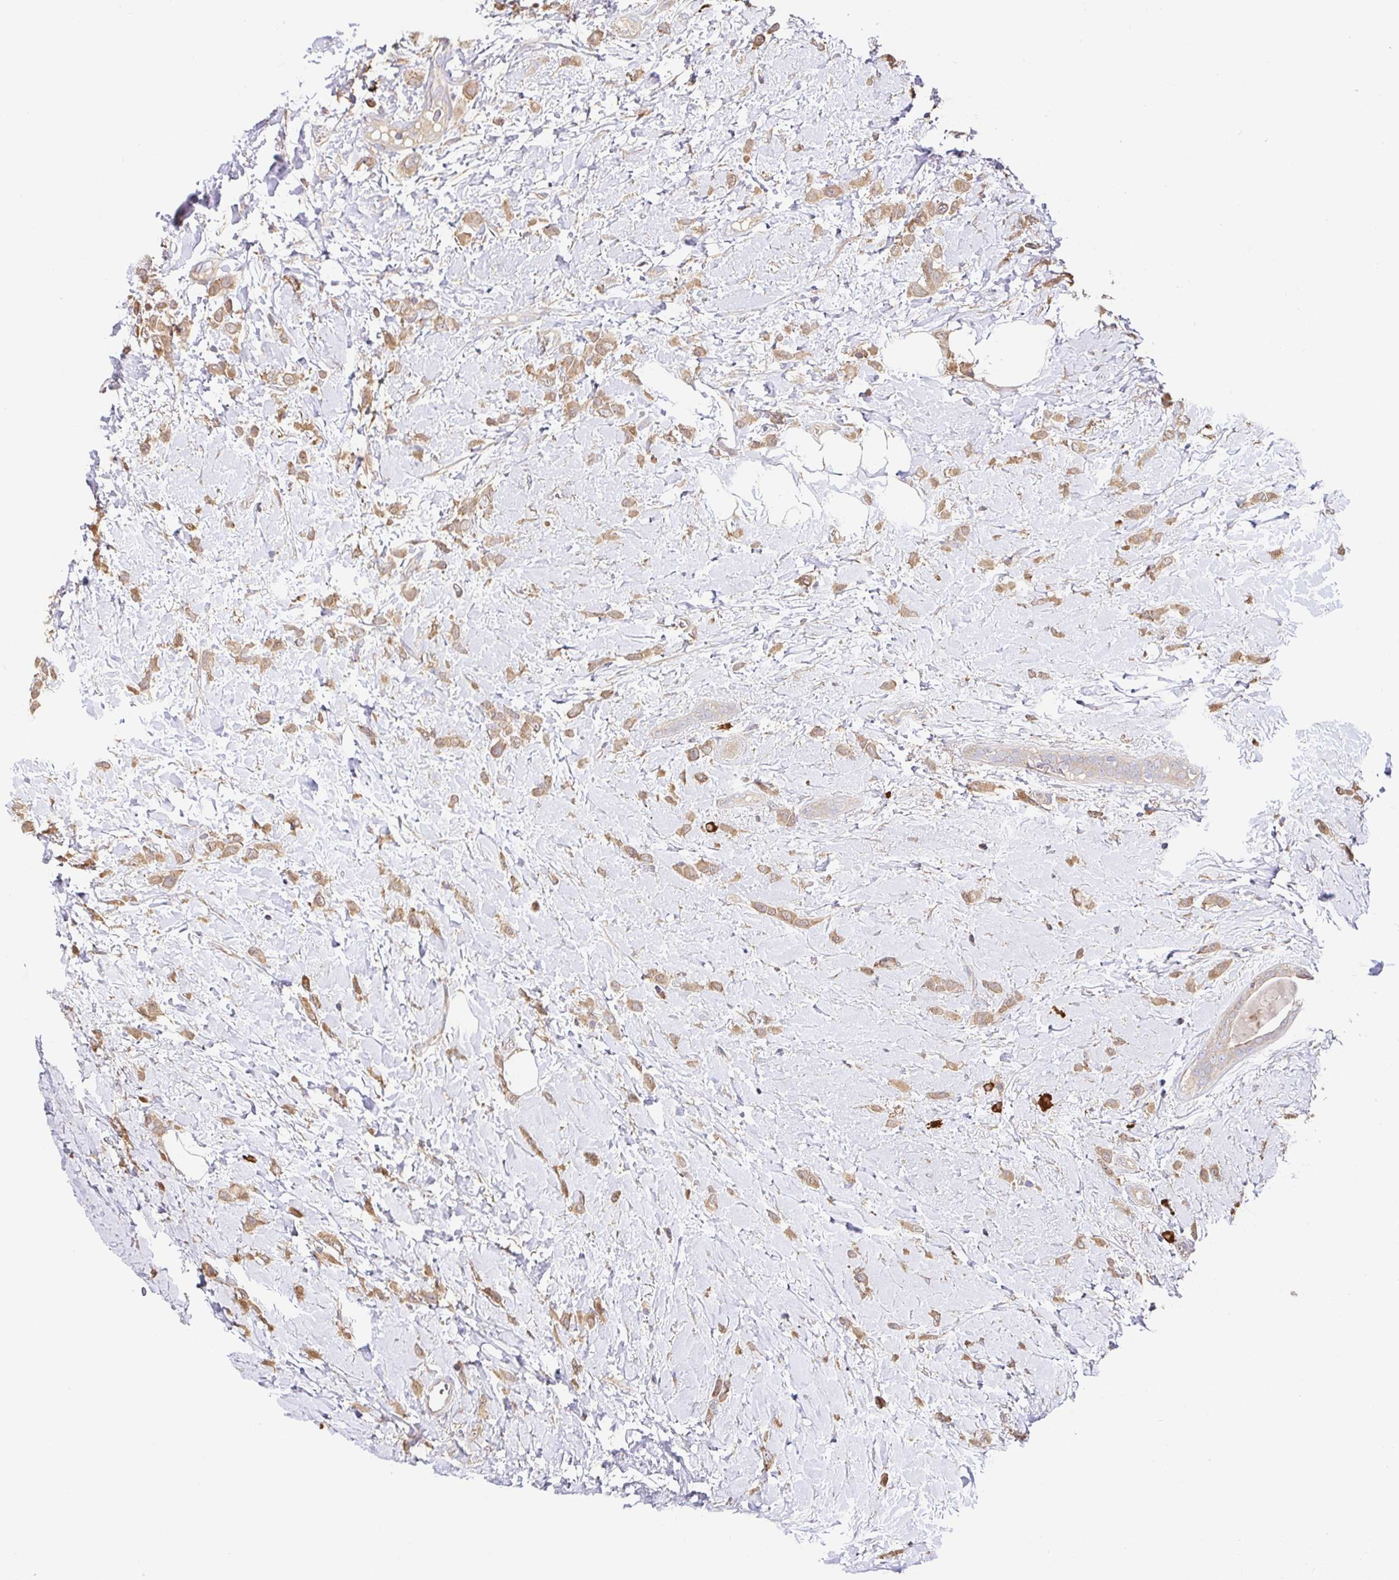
{"staining": {"intensity": "moderate", "quantity": ">75%", "location": "cytoplasmic/membranous"}, "tissue": "breast cancer", "cell_type": "Tumor cells", "image_type": "cancer", "snomed": [{"axis": "morphology", "description": "Lobular carcinoma"}, {"axis": "topography", "description": "Breast"}], "caption": "Immunohistochemistry (IHC) photomicrograph of human lobular carcinoma (breast) stained for a protein (brown), which demonstrates medium levels of moderate cytoplasmic/membranous staining in about >75% of tumor cells.", "gene": "HAGH", "patient": {"sex": "female", "age": 66}}